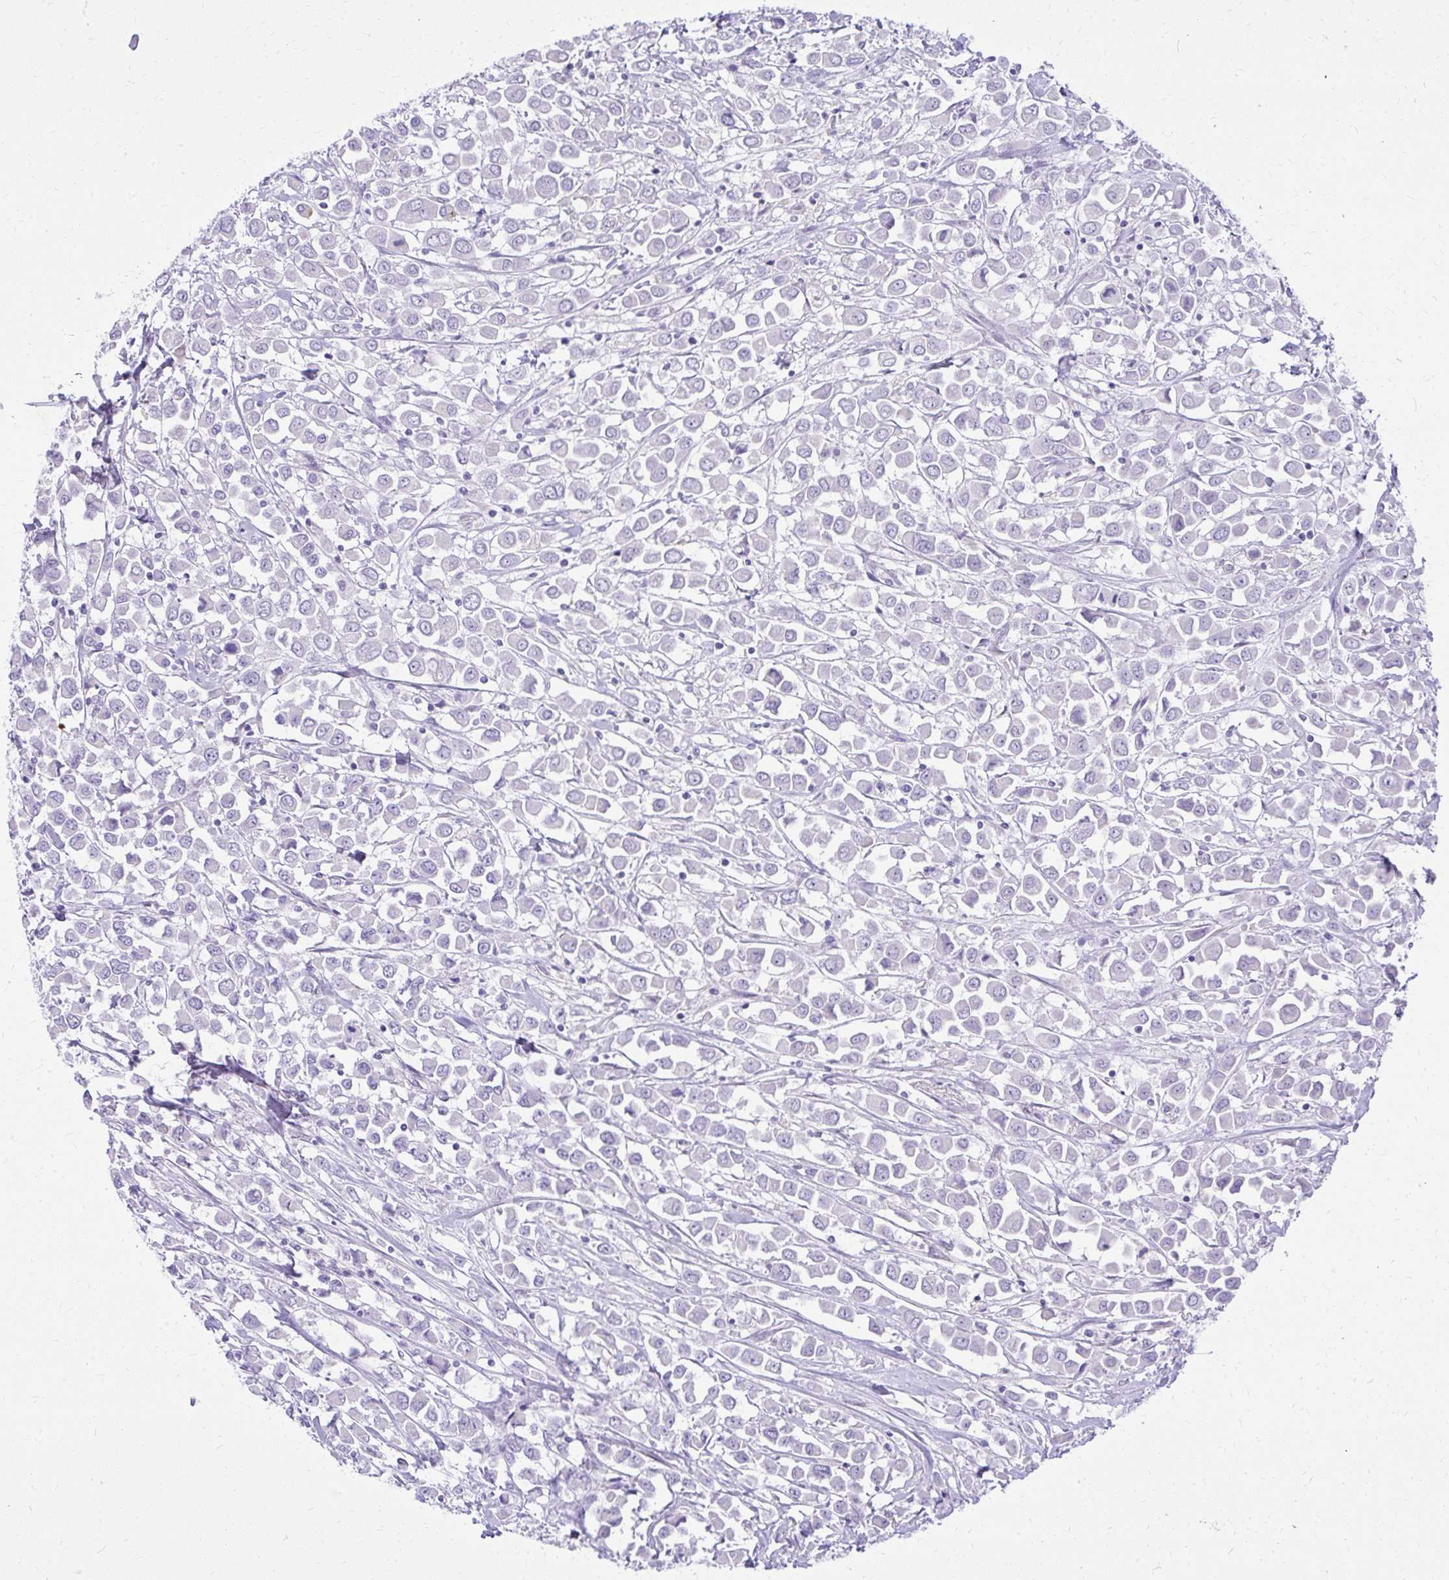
{"staining": {"intensity": "negative", "quantity": "none", "location": "none"}, "tissue": "breast cancer", "cell_type": "Tumor cells", "image_type": "cancer", "snomed": [{"axis": "morphology", "description": "Duct carcinoma"}, {"axis": "topography", "description": "Breast"}], "caption": "This image is of breast cancer stained with immunohistochemistry (IHC) to label a protein in brown with the nuclei are counter-stained blue. There is no expression in tumor cells. (DAB (3,3'-diaminobenzidine) IHC visualized using brightfield microscopy, high magnification).", "gene": "PRAP1", "patient": {"sex": "female", "age": 61}}